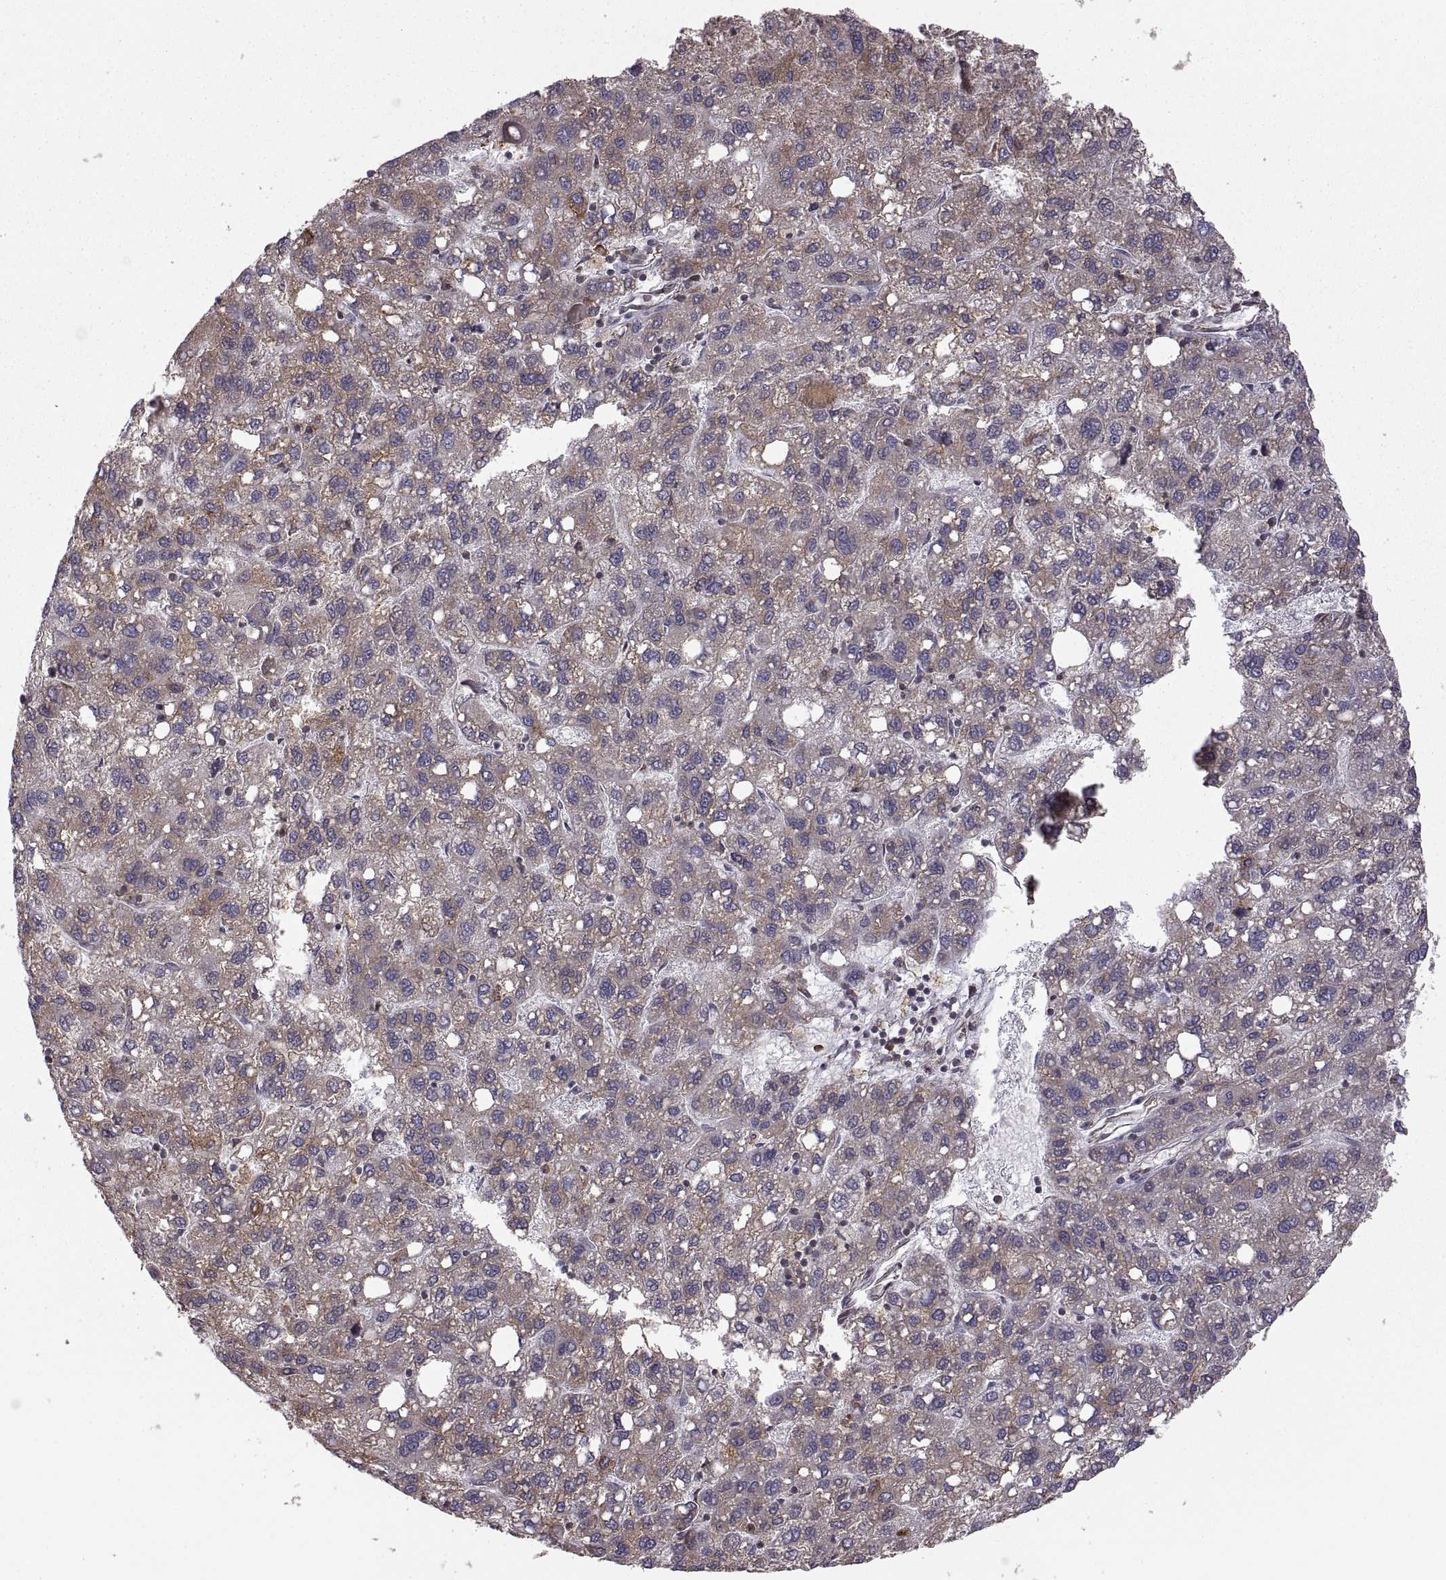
{"staining": {"intensity": "moderate", "quantity": ">75%", "location": "cytoplasmic/membranous"}, "tissue": "liver cancer", "cell_type": "Tumor cells", "image_type": "cancer", "snomed": [{"axis": "morphology", "description": "Carcinoma, Hepatocellular, NOS"}, {"axis": "topography", "description": "Liver"}], "caption": "The immunohistochemical stain labels moderate cytoplasmic/membranous positivity in tumor cells of liver cancer (hepatocellular carcinoma) tissue.", "gene": "PDIA3", "patient": {"sex": "female", "age": 82}}